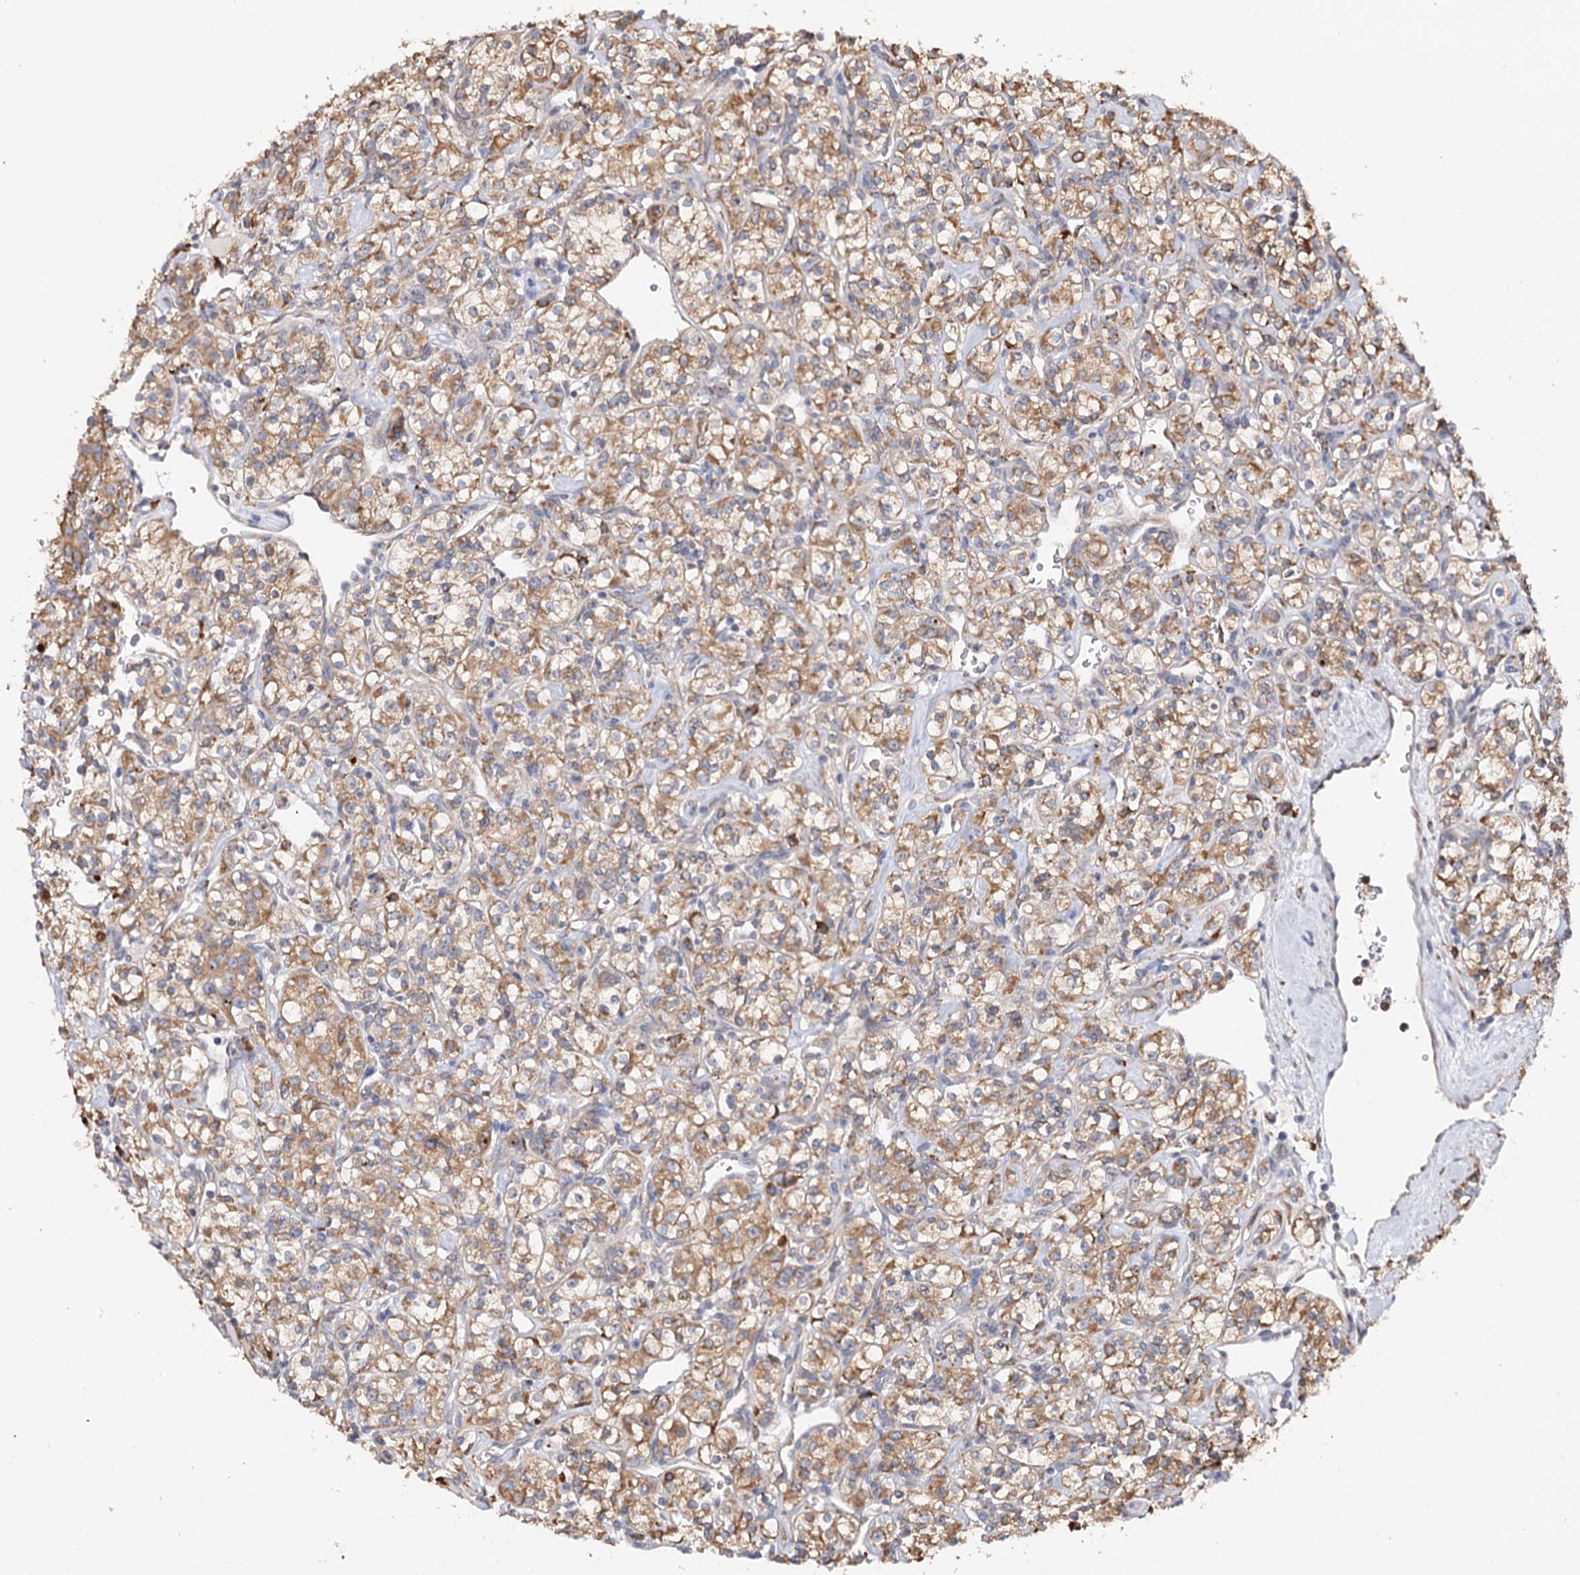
{"staining": {"intensity": "moderate", "quantity": ">75%", "location": "cytoplasmic/membranous"}, "tissue": "renal cancer", "cell_type": "Tumor cells", "image_type": "cancer", "snomed": [{"axis": "morphology", "description": "Adenocarcinoma, NOS"}, {"axis": "topography", "description": "Kidney"}], "caption": "DAB immunohistochemical staining of adenocarcinoma (renal) demonstrates moderate cytoplasmic/membranous protein positivity in about >75% of tumor cells. (DAB IHC, brown staining for protein, blue staining for nuclei).", "gene": "VEGFA", "patient": {"sex": "male", "age": 77}}